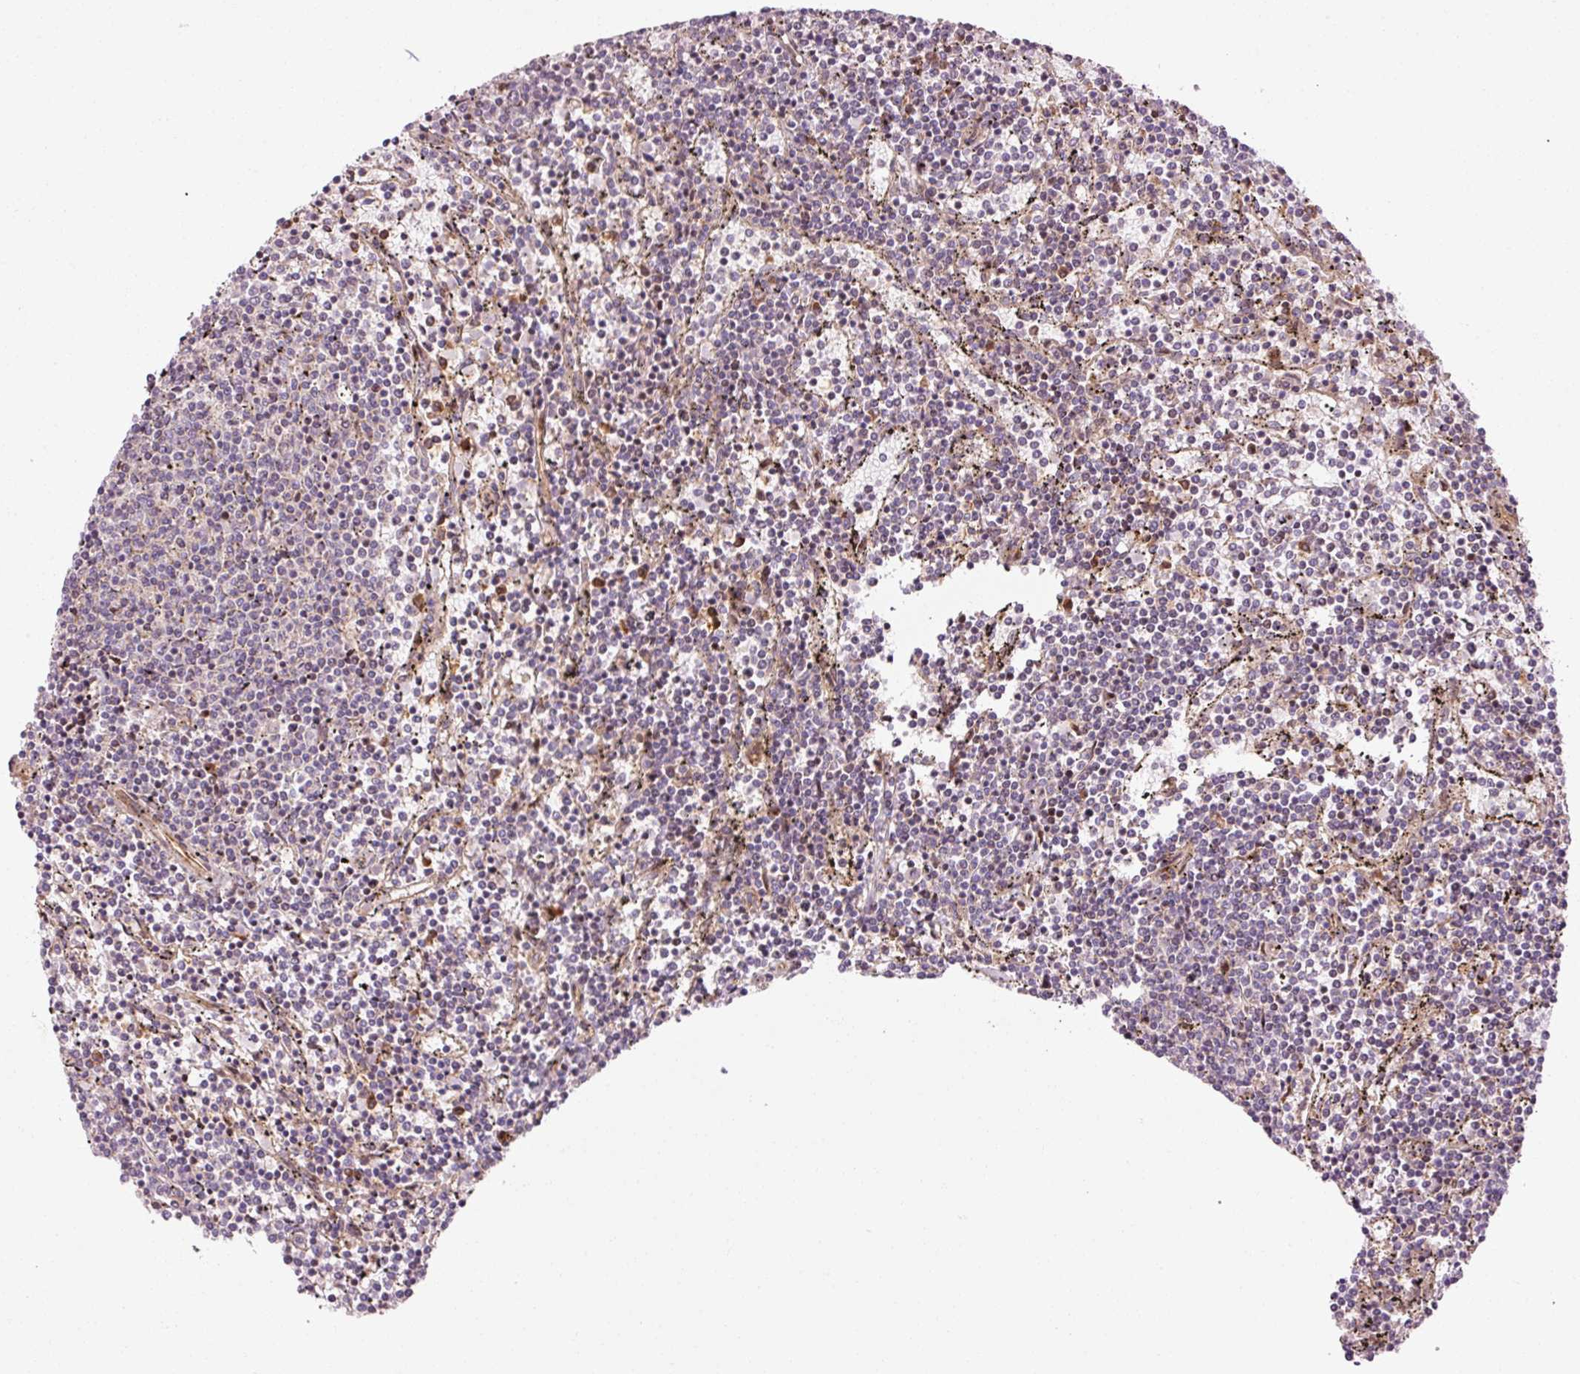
{"staining": {"intensity": "negative", "quantity": "none", "location": "none"}, "tissue": "lymphoma", "cell_type": "Tumor cells", "image_type": "cancer", "snomed": [{"axis": "morphology", "description": "Malignant lymphoma, non-Hodgkin's type, Low grade"}, {"axis": "topography", "description": "Spleen"}], "caption": "IHC micrograph of lymphoma stained for a protein (brown), which displays no positivity in tumor cells.", "gene": "ANKRD20A1", "patient": {"sex": "female", "age": 50}}